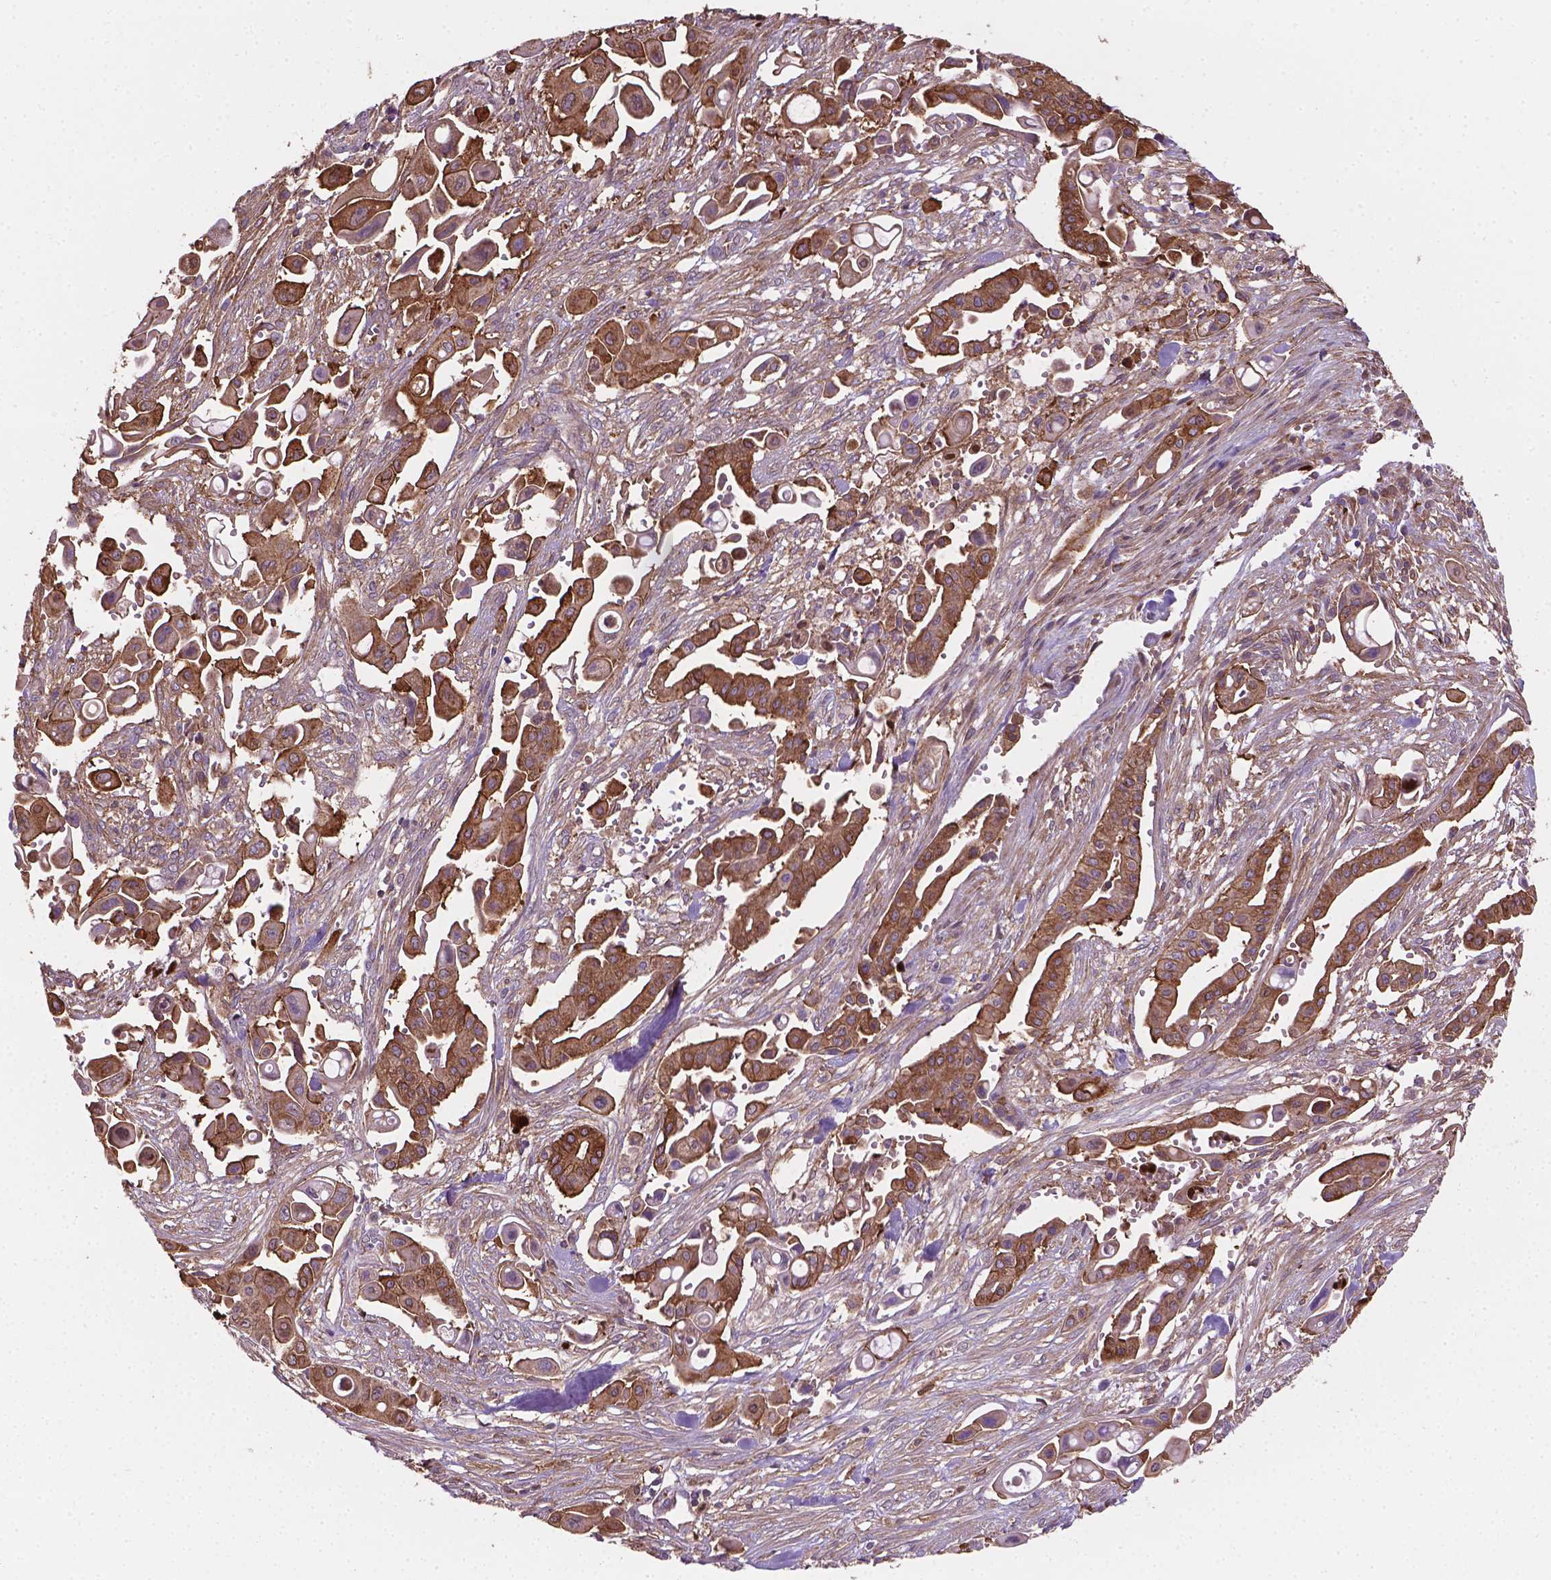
{"staining": {"intensity": "moderate", "quantity": ">75%", "location": "cytoplasmic/membranous"}, "tissue": "pancreatic cancer", "cell_type": "Tumor cells", "image_type": "cancer", "snomed": [{"axis": "morphology", "description": "Adenocarcinoma, NOS"}, {"axis": "topography", "description": "Pancreas"}], "caption": "IHC staining of pancreatic adenocarcinoma, which exhibits medium levels of moderate cytoplasmic/membranous staining in approximately >75% of tumor cells indicating moderate cytoplasmic/membranous protein expression. The staining was performed using DAB (3,3'-diaminobenzidine) (brown) for protein detection and nuclei were counterstained in hematoxylin (blue).", "gene": "TCAF1", "patient": {"sex": "male", "age": 50}}